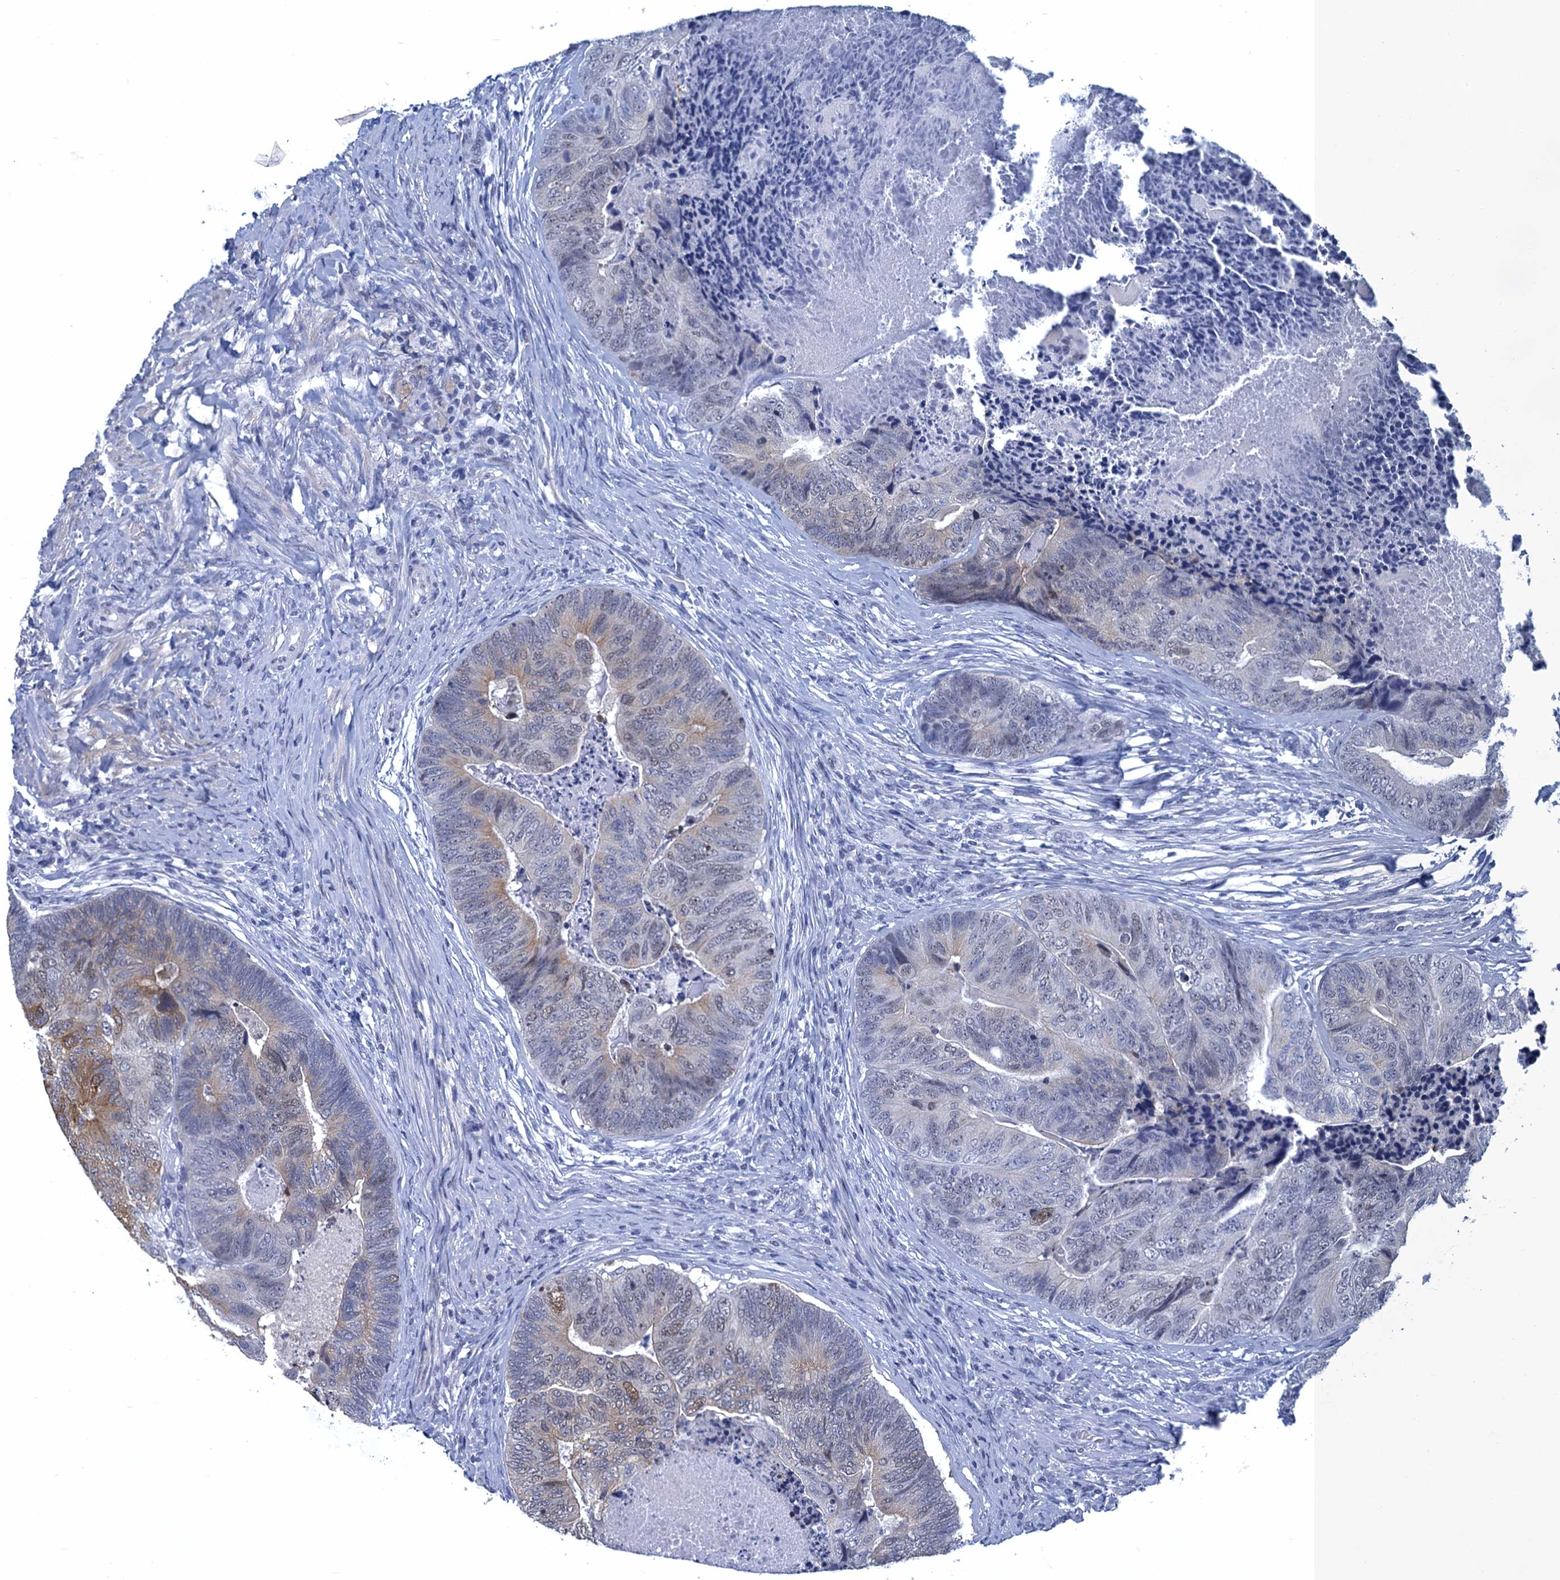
{"staining": {"intensity": "weak", "quantity": "<25%", "location": "cytoplasmic/membranous"}, "tissue": "colorectal cancer", "cell_type": "Tumor cells", "image_type": "cancer", "snomed": [{"axis": "morphology", "description": "Adenocarcinoma, NOS"}, {"axis": "topography", "description": "Colon"}], "caption": "Micrograph shows no significant protein staining in tumor cells of adenocarcinoma (colorectal). (DAB (3,3'-diaminobenzidine) IHC with hematoxylin counter stain).", "gene": "GINS3", "patient": {"sex": "female", "age": 67}}